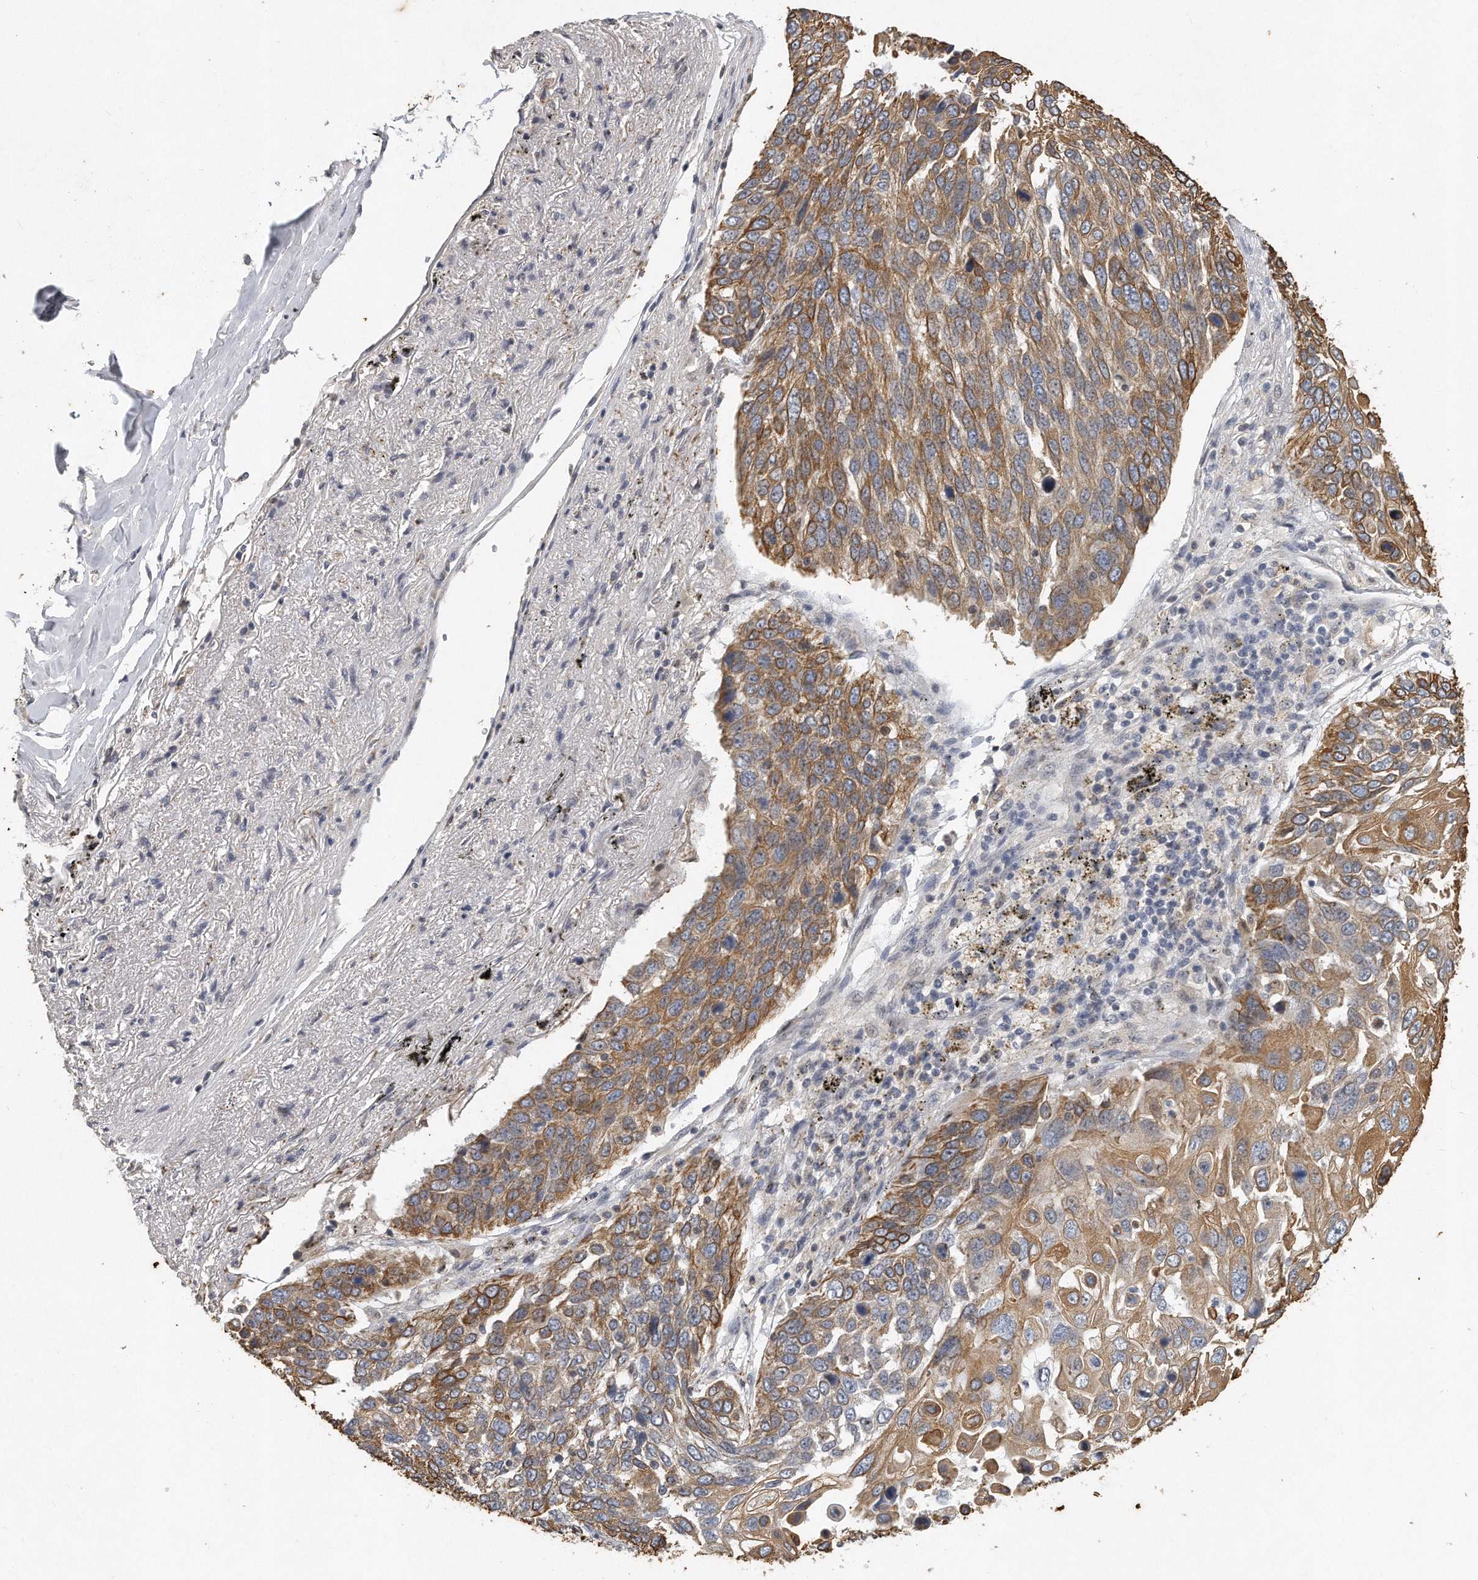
{"staining": {"intensity": "moderate", "quantity": ">75%", "location": "cytoplasmic/membranous"}, "tissue": "lung cancer", "cell_type": "Tumor cells", "image_type": "cancer", "snomed": [{"axis": "morphology", "description": "Squamous cell carcinoma, NOS"}, {"axis": "topography", "description": "Lung"}], "caption": "Immunohistochemical staining of human lung squamous cell carcinoma exhibits medium levels of moderate cytoplasmic/membranous protein positivity in about >75% of tumor cells.", "gene": "CAMK1", "patient": {"sex": "male", "age": 66}}